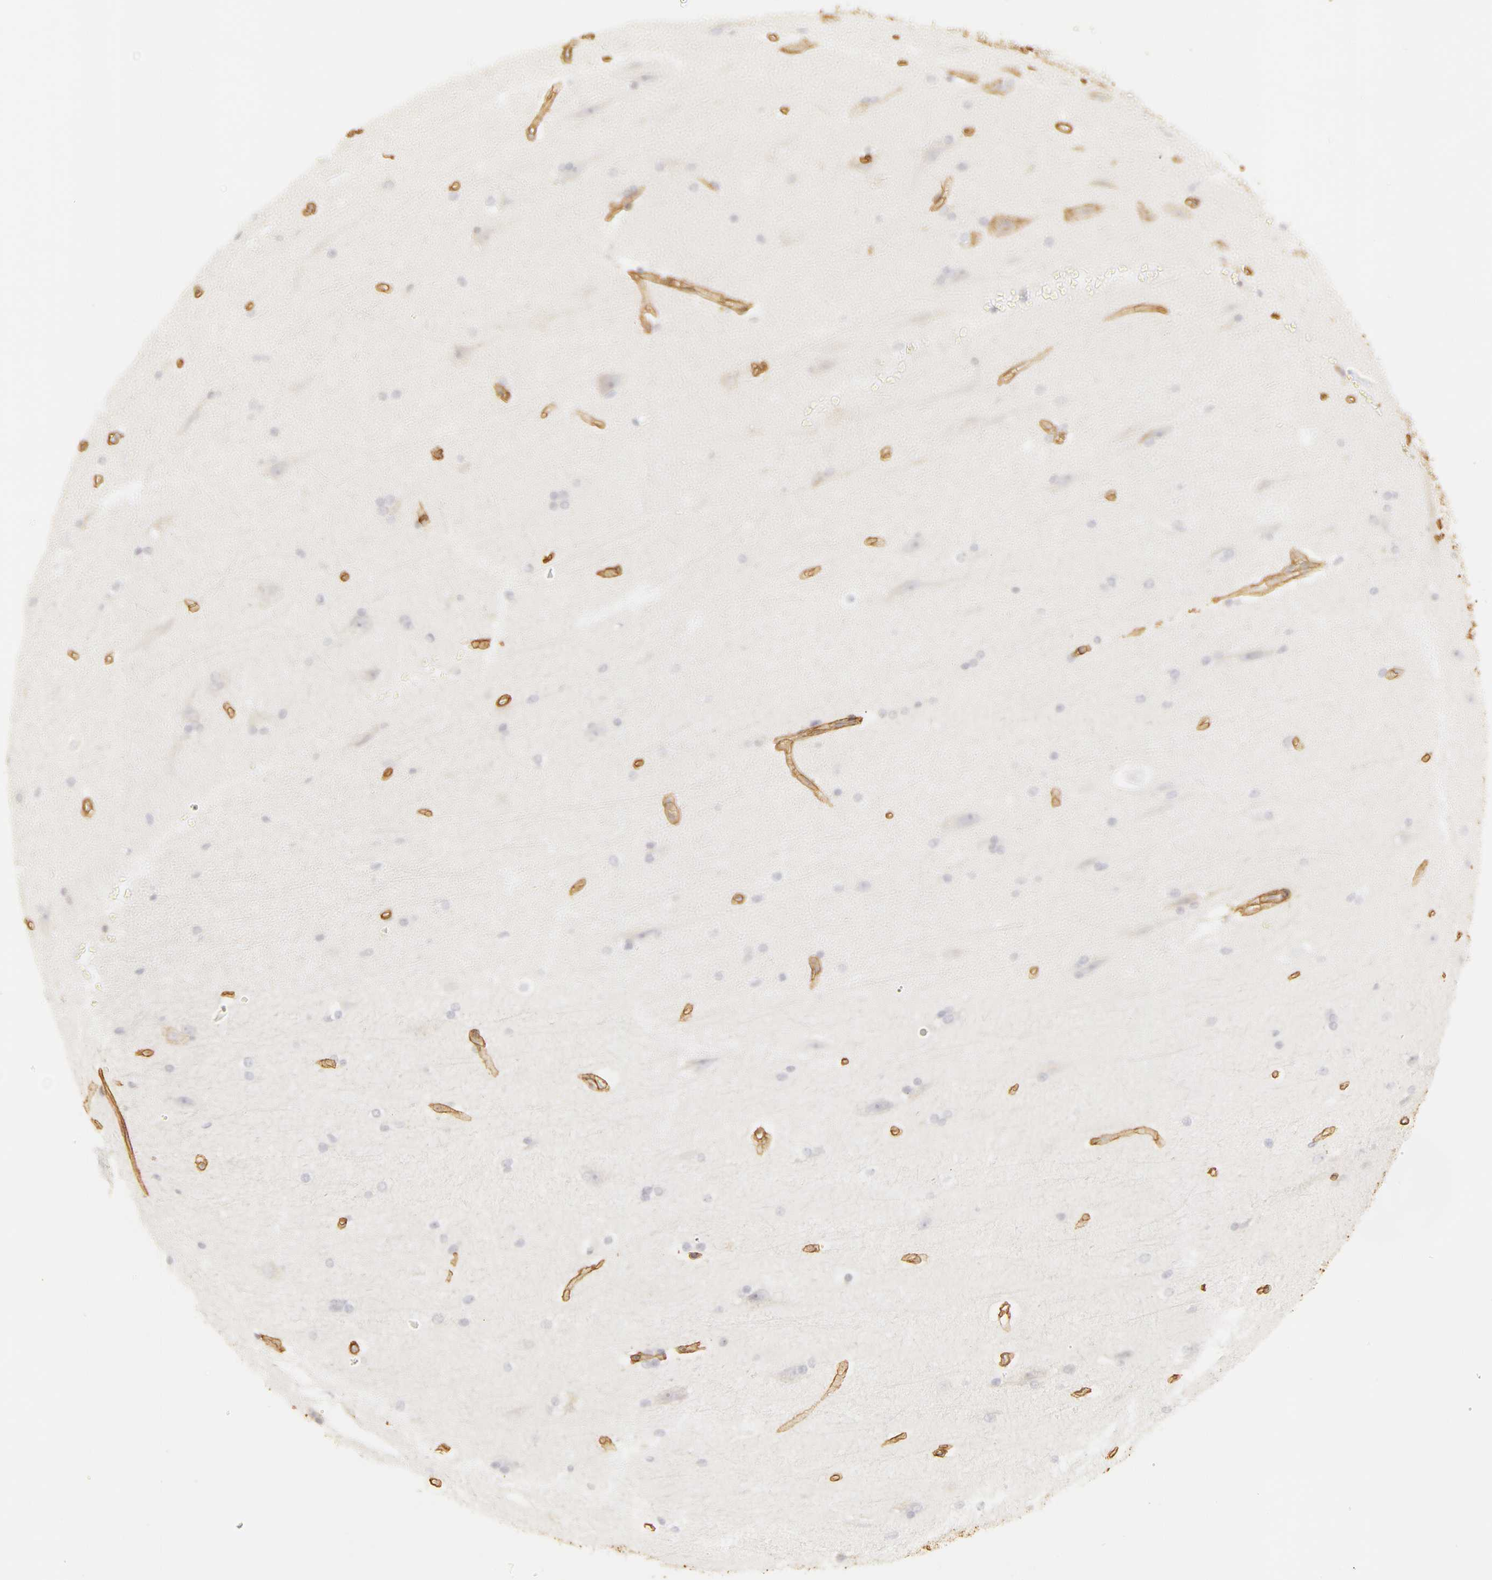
{"staining": {"intensity": "moderate", "quantity": ">75%", "location": "cytoplasmic/membranous"}, "tissue": "cerebral cortex", "cell_type": "Endothelial cells", "image_type": "normal", "snomed": [{"axis": "morphology", "description": "Normal tissue, NOS"}, {"axis": "topography", "description": "Cerebral cortex"}, {"axis": "topography", "description": "Hippocampus"}], "caption": "An image of human cerebral cortex stained for a protein reveals moderate cytoplasmic/membranous brown staining in endothelial cells. The protein is stained brown, and the nuclei are stained in blue (DAB IHC with brightfield microscopy, high magnification).", "gene": "COL4A1", "patient": {"sex": "female", "age": 19}}